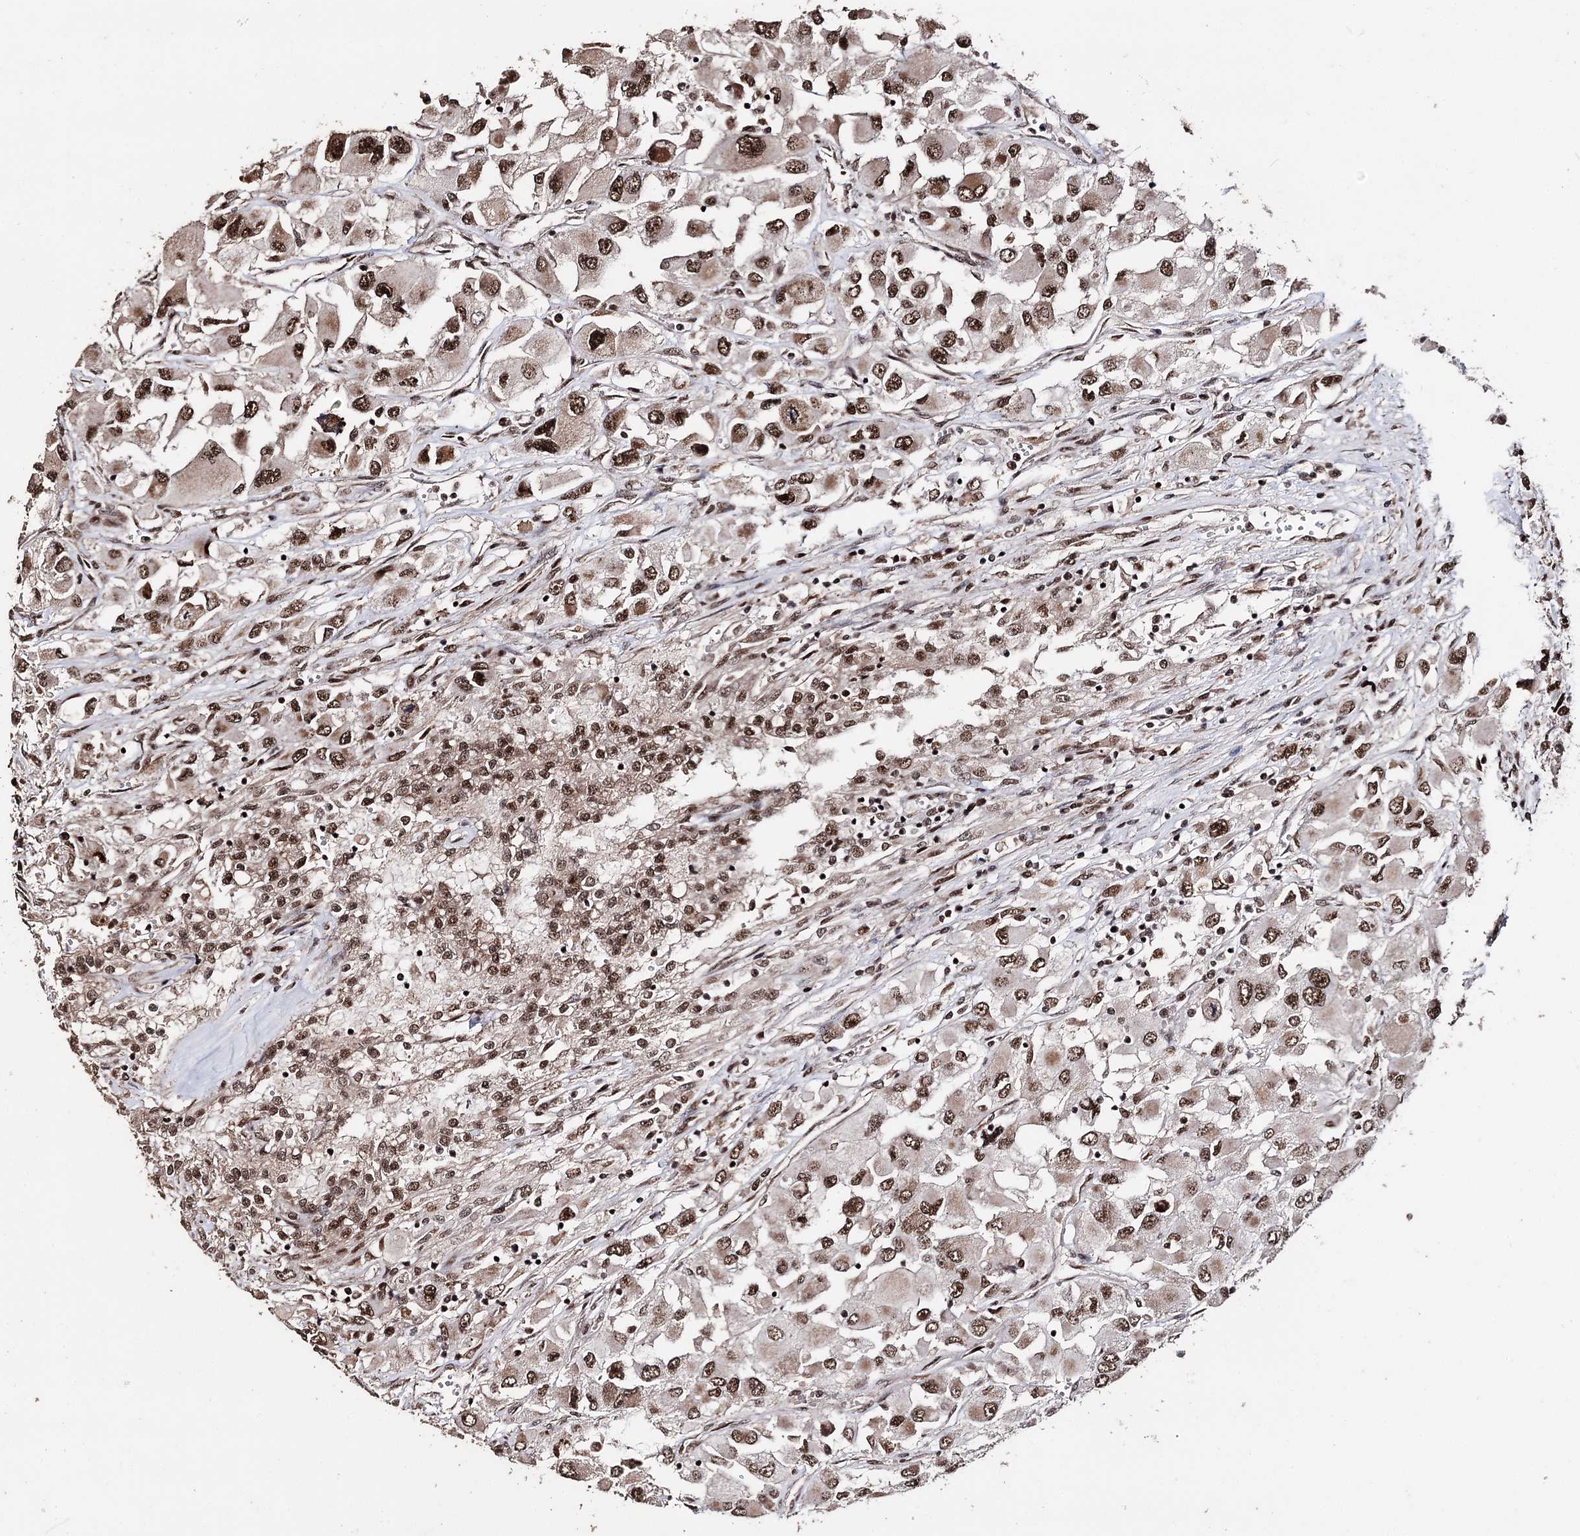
{"staining": {"intensity": "strong", "quantity": ">75%", "location": "nuclear"}, "tissue": "renal cancer", "cell_type": "Tumor cells", "image_type": "cancer", "snomed": [{"axis": "morphology", "description": "Adenocarcinoma, NOS"}, {"axis": "topography", "description": "Kidney"}], "caption": "A photomicrograph showing strong nuclear staining in approximately >75% of tumor cells in adenocarcinoma (renal), as visualized by brown immunohistochemical staining.", "gene": "U2SURP", "patient": {"sex": "female", "age": 52}}